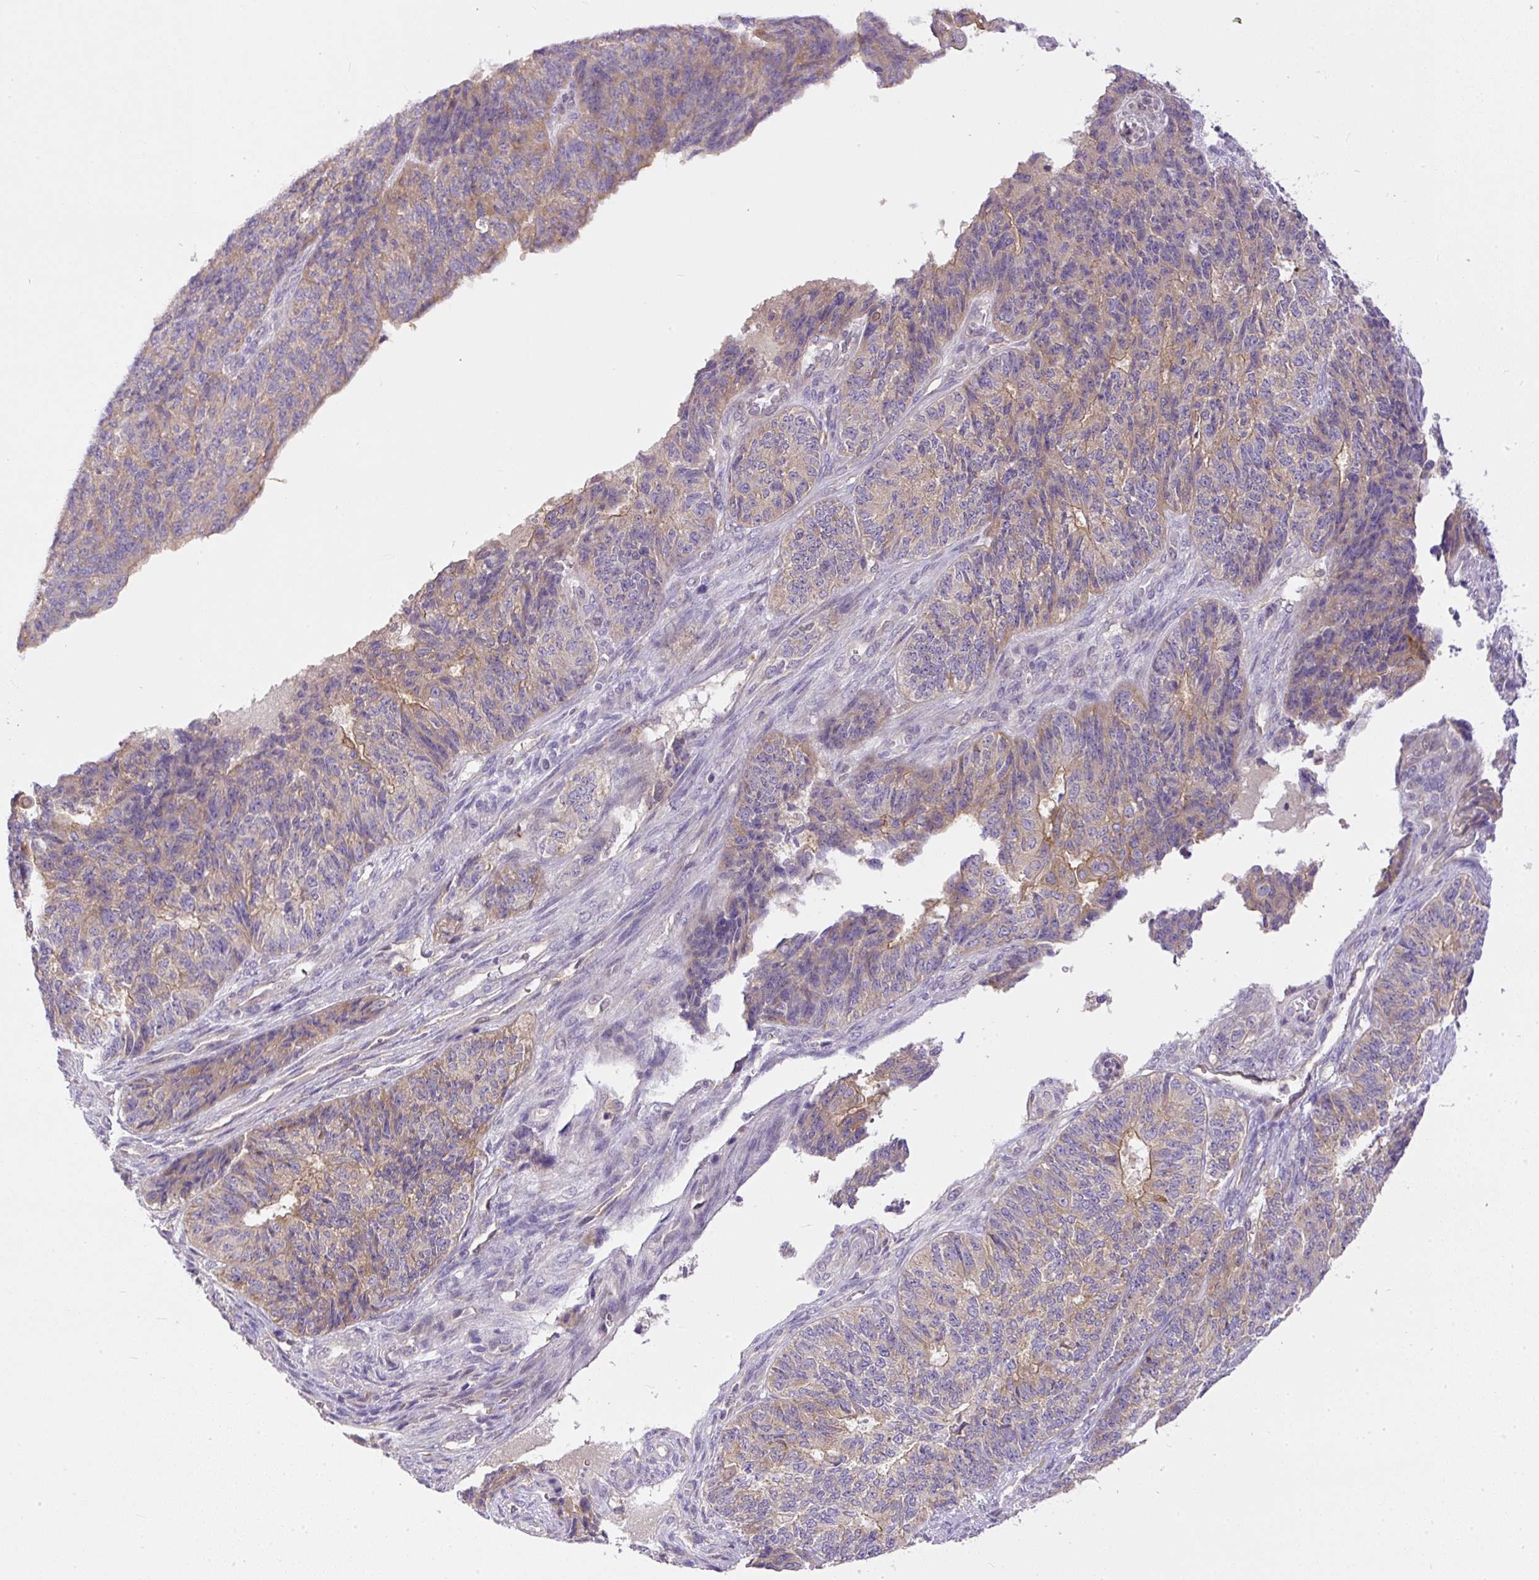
{"staining": {"intensity": "weak", "quantity": ">75%", "location": "cytoplasmic/membranous"}, "tissue": "endometrial cancer", "cell_type": "Tumor cells", "image_type": "cancer", "snomed": [{"axis": "morphology", "description": "Adenocarcinoma, NOS"}, {"axis": "topography", "description": "Endometrium"}], "caption": "Immunohistochemical staining of human endometrial cancer (adenocarcinoma) reveals weak cytoplasmic/membranous protein positivity in about >75% of tumor cells.", "gene": "DAPK1", "patient": {"sex": "female", "age": 32}}